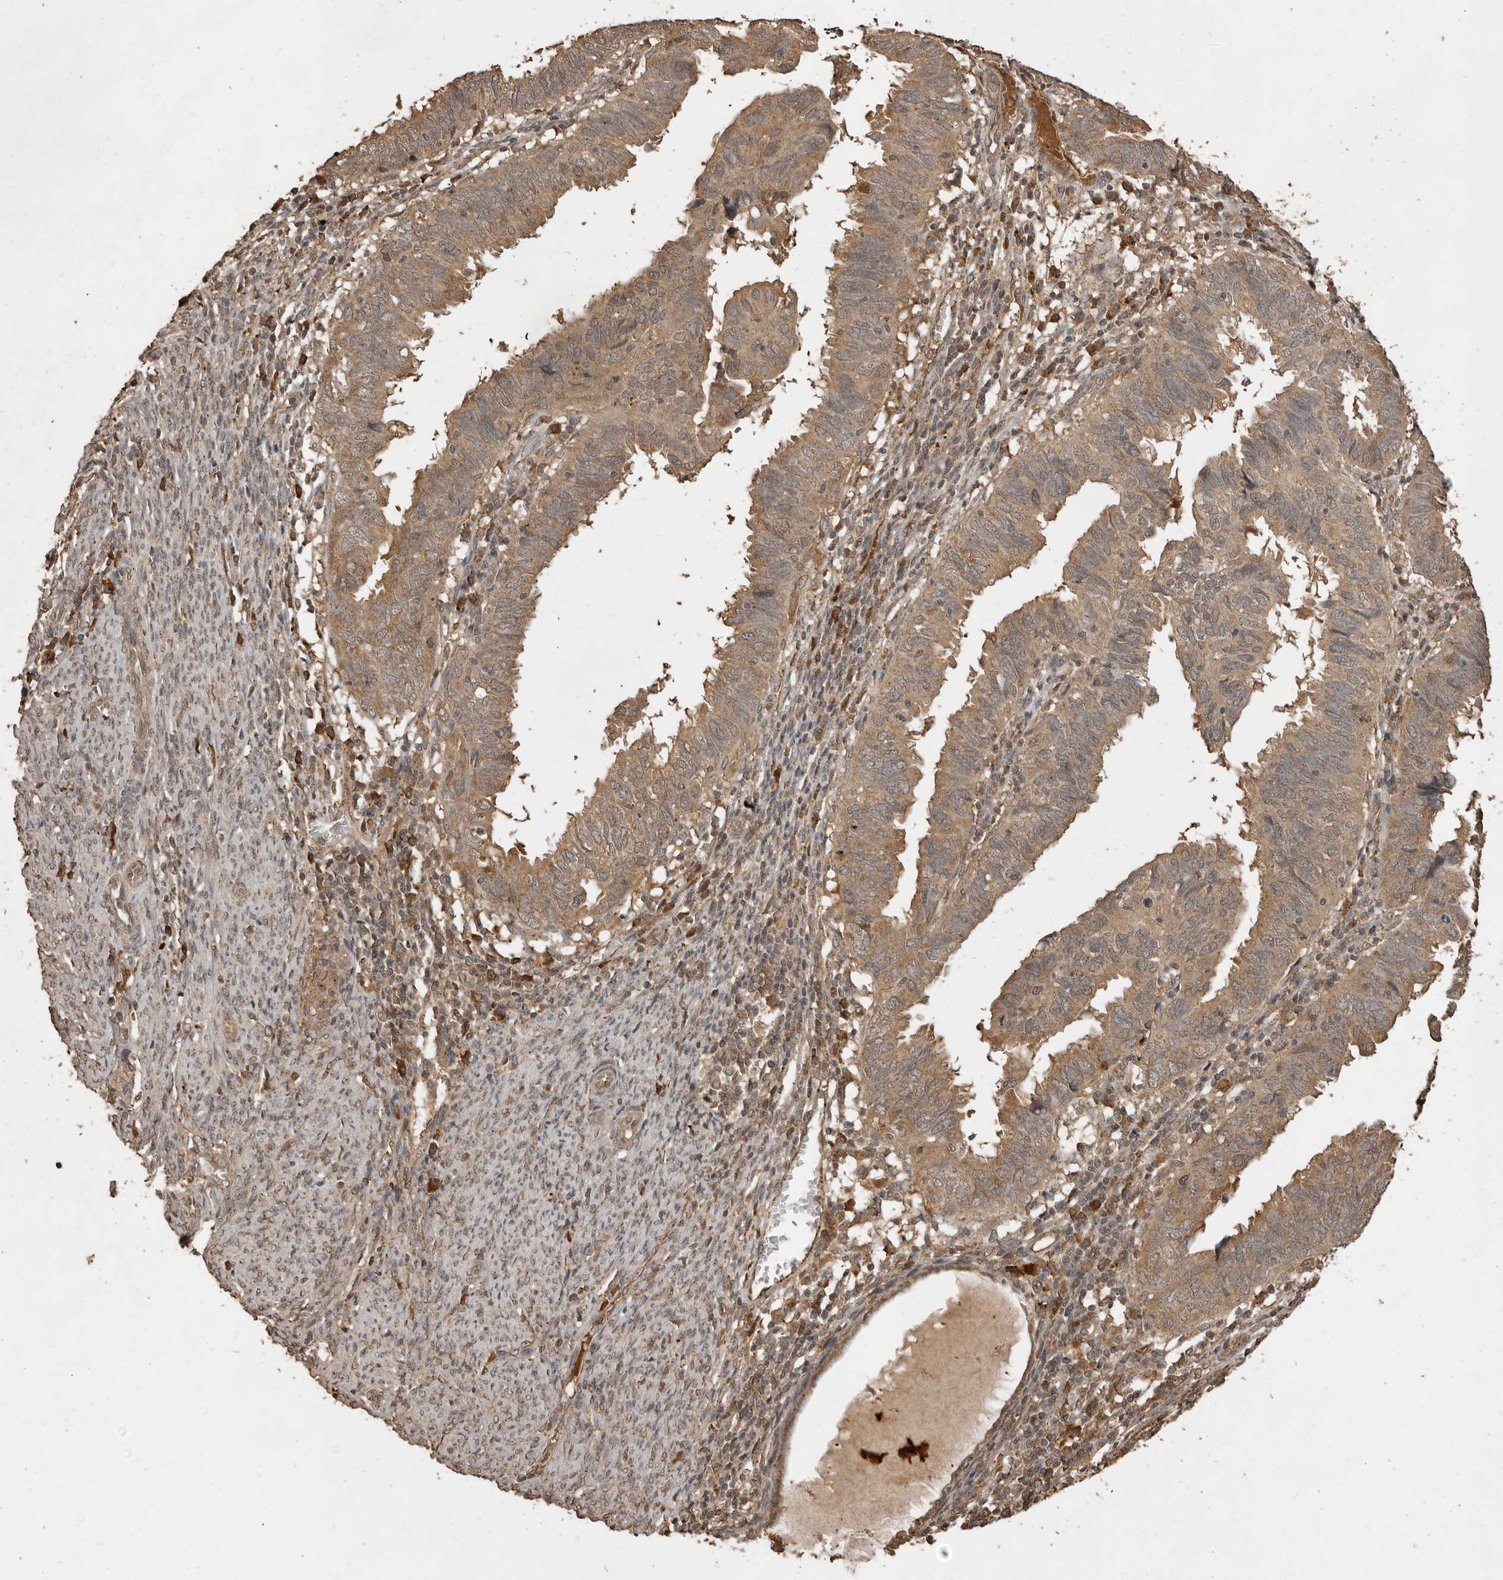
{"staining": {"intensity": "moderate", "quantity": ">75%", "location": "cytoplasmic/membranous"}, "tissue": "endometrial cancer", "cell_type": "Tumor cells", "image_type": "cancer", "snomed": [{"axis": "morphology", "description": "Adenocarcinoma, NOS"}, {"axis": "topography", "description": "Uterus"}], "caption": "A brown stain shows moderate cytoplasmic/membranous expression of a protein in endometrial cancer tumor cells.", "gene": "CTF1", "patient": {"sex": "female", "age": 77}}